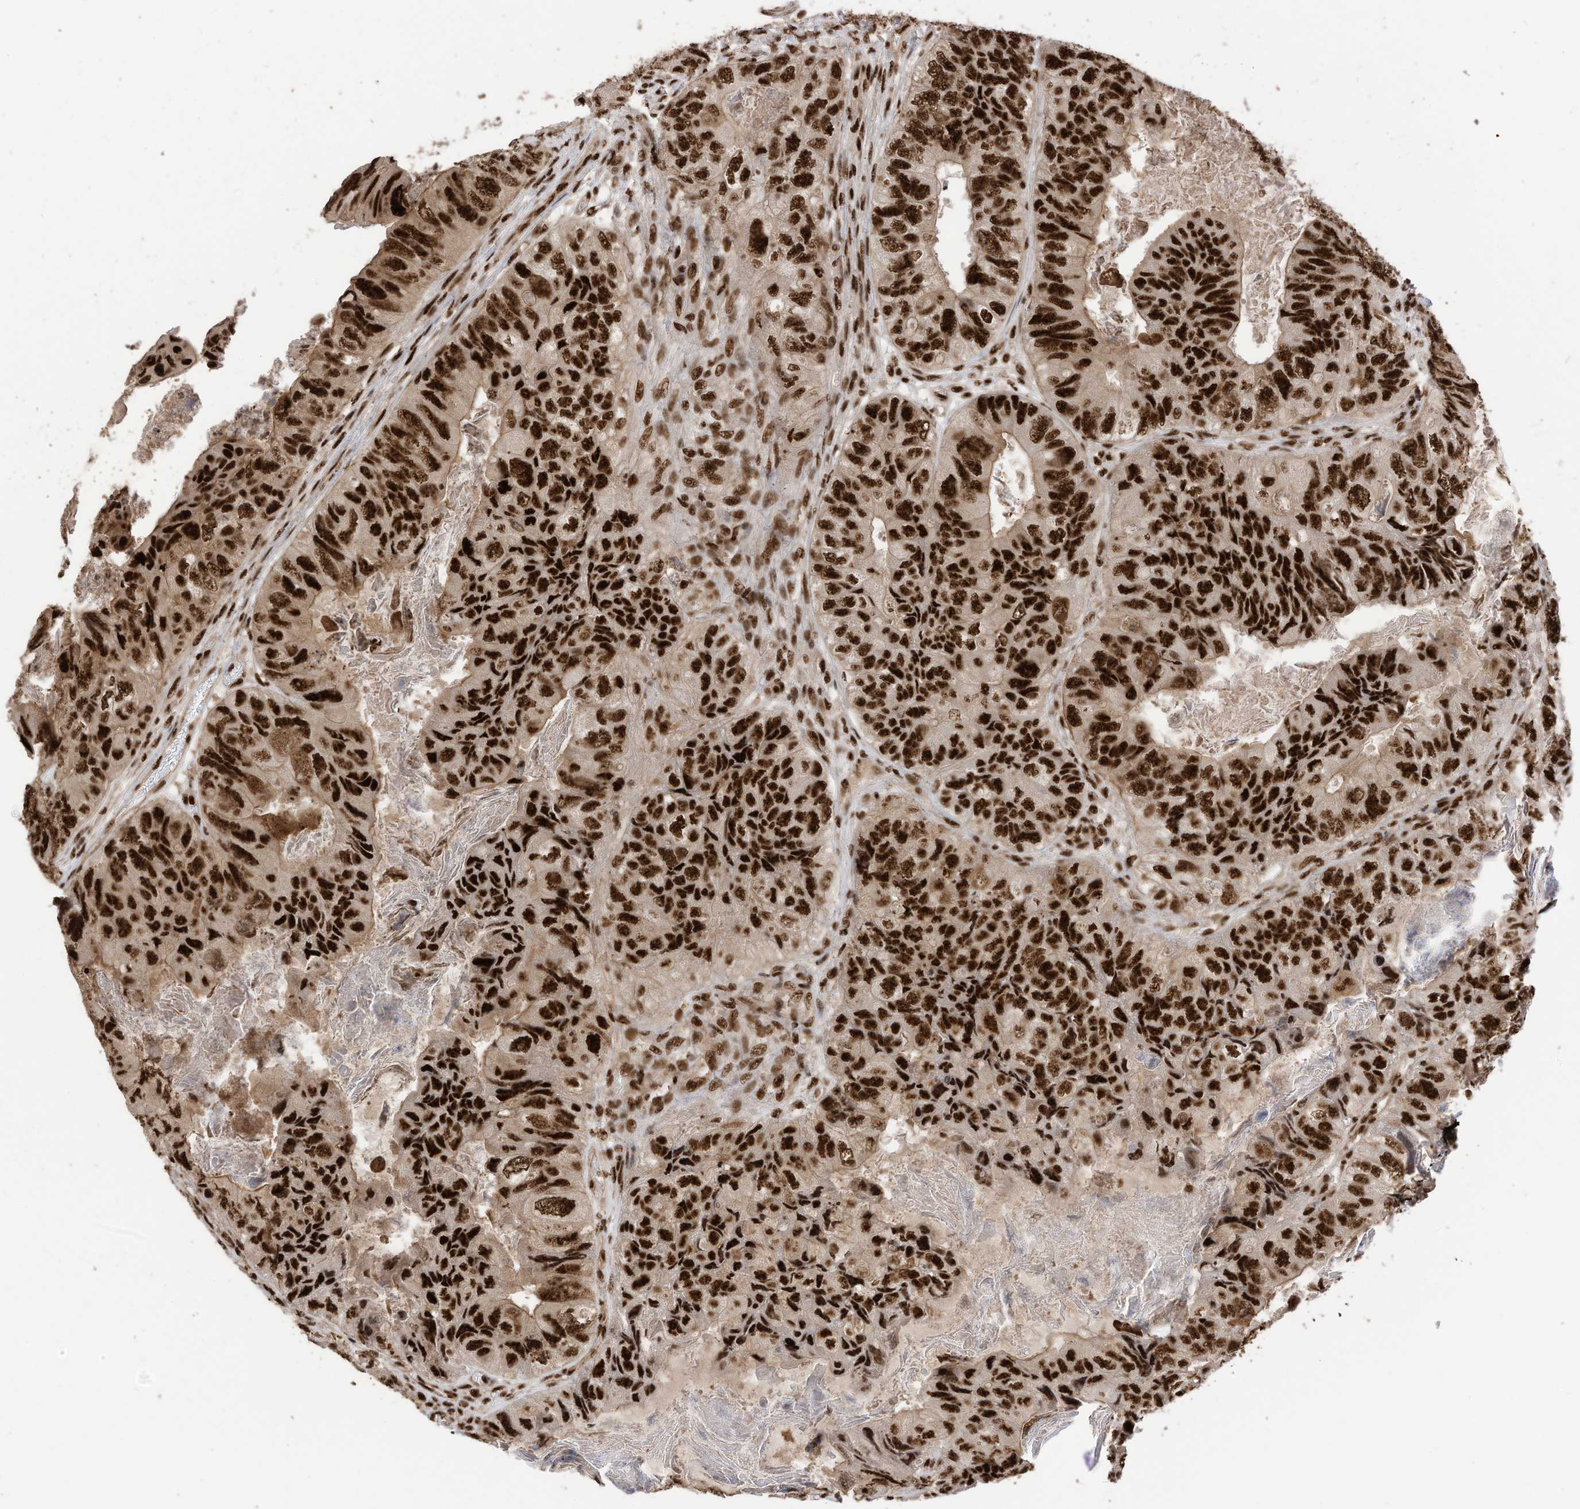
{"staining": {"intensity": "strong", "quantity": ">75%", "location": "nuclear"}, "tissue": "colorectal cancer", "cell_type": "Tumor cells", "image_type": "cancer", "snomed": [{"axis": "morphology", "description": "Adenocarcinoma, NOS"}, {"axis": "topography", "description": "Rectum"}], "caption": "Colorectal cancer (adenocarcinoma) stained for a protein shows strong nuclear positivity in tumor cells.", "gene": "SF3A3", "patient": {"sex": "male", "age": 63}}